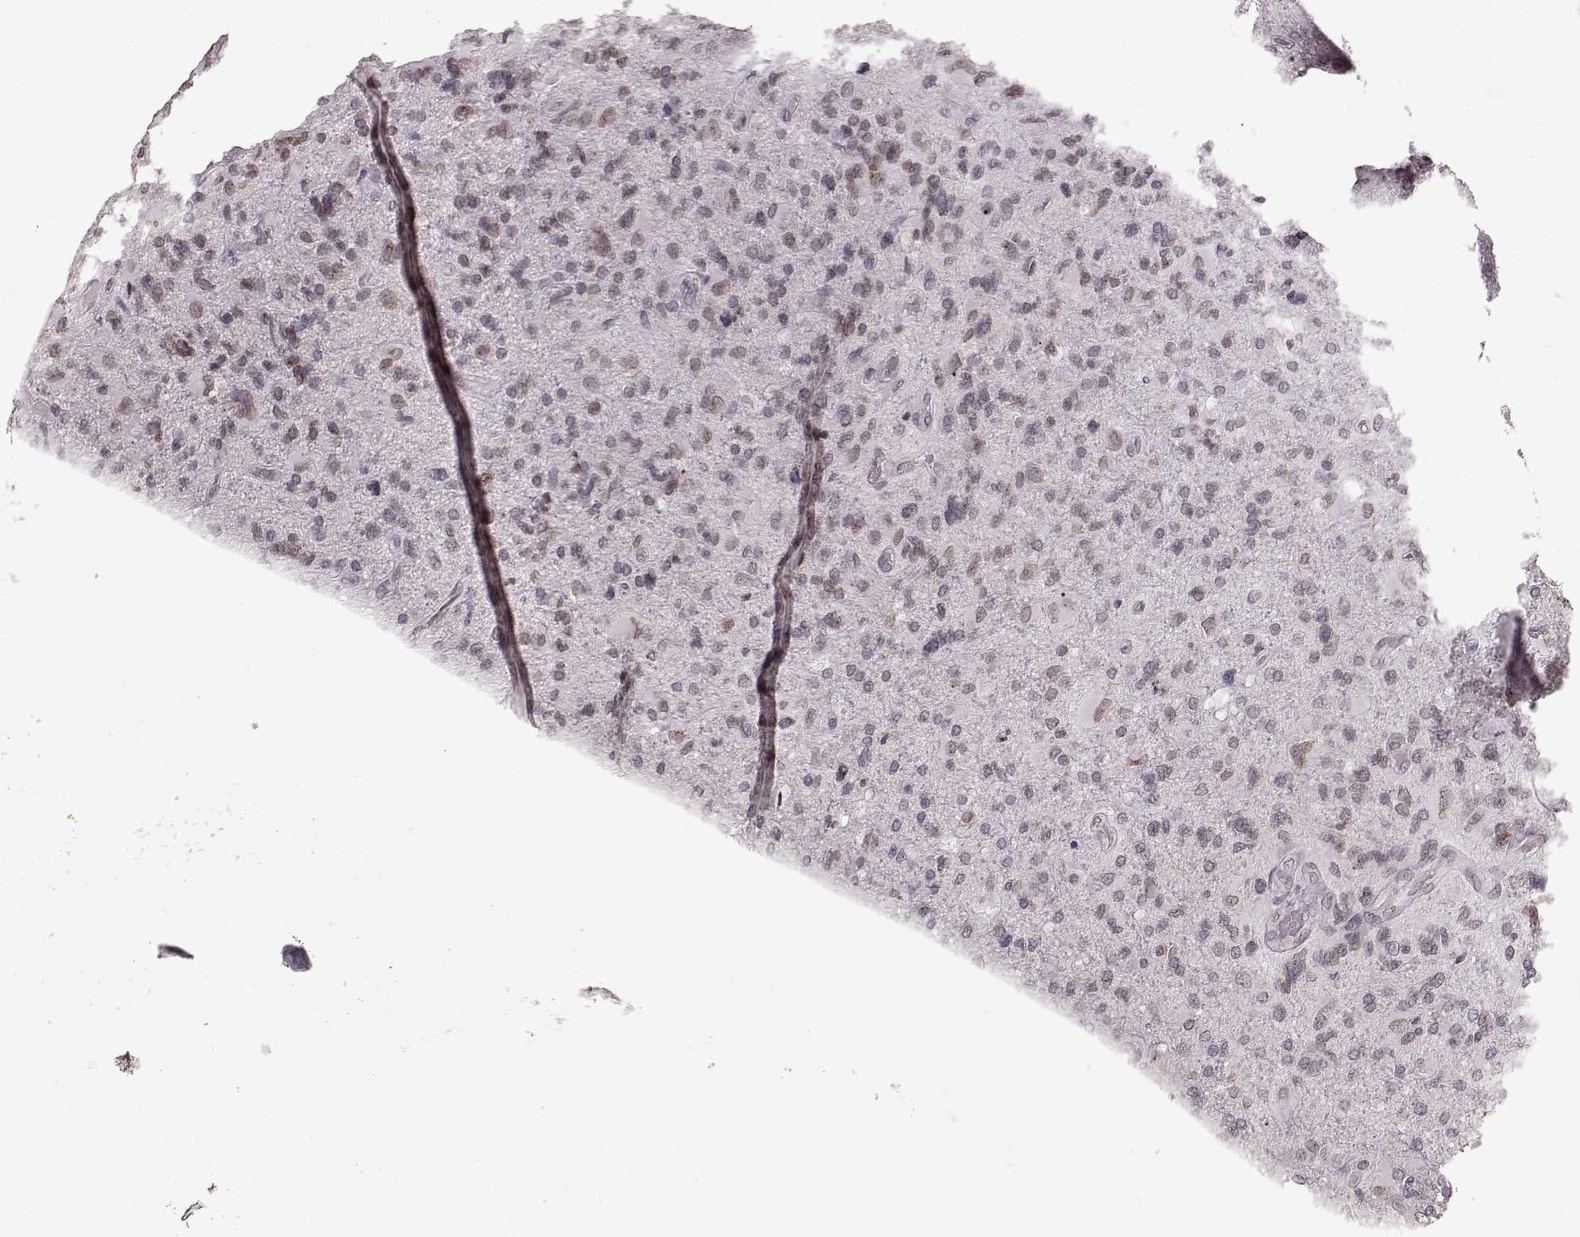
{"staining": {"intensity": "weak", "quantity": "25%-75%", "location": "cytoplasmic/membranous,nuclear"}, "tissue": "glioma", "cell_type": "Tumor cells", "image_type": "cancer", "snomed": [{"axis": "morphology", "description": "Glioma, malignant, High grade"}, {"axis": "topography", "description": "Cerebral cortex"}], "caption": "Weak cytoplasmic/membranous and nuclear protein expression is identified in about 25%-75% of tumor cells in glioma. The staining was performed using DAB to visualize the protein expression in brown, while the nuclei were stained in blue with hematoxylin (Magnification: 20x).", "gene": "DCAF12", "patient": {"sex": "male", "age": 70}}